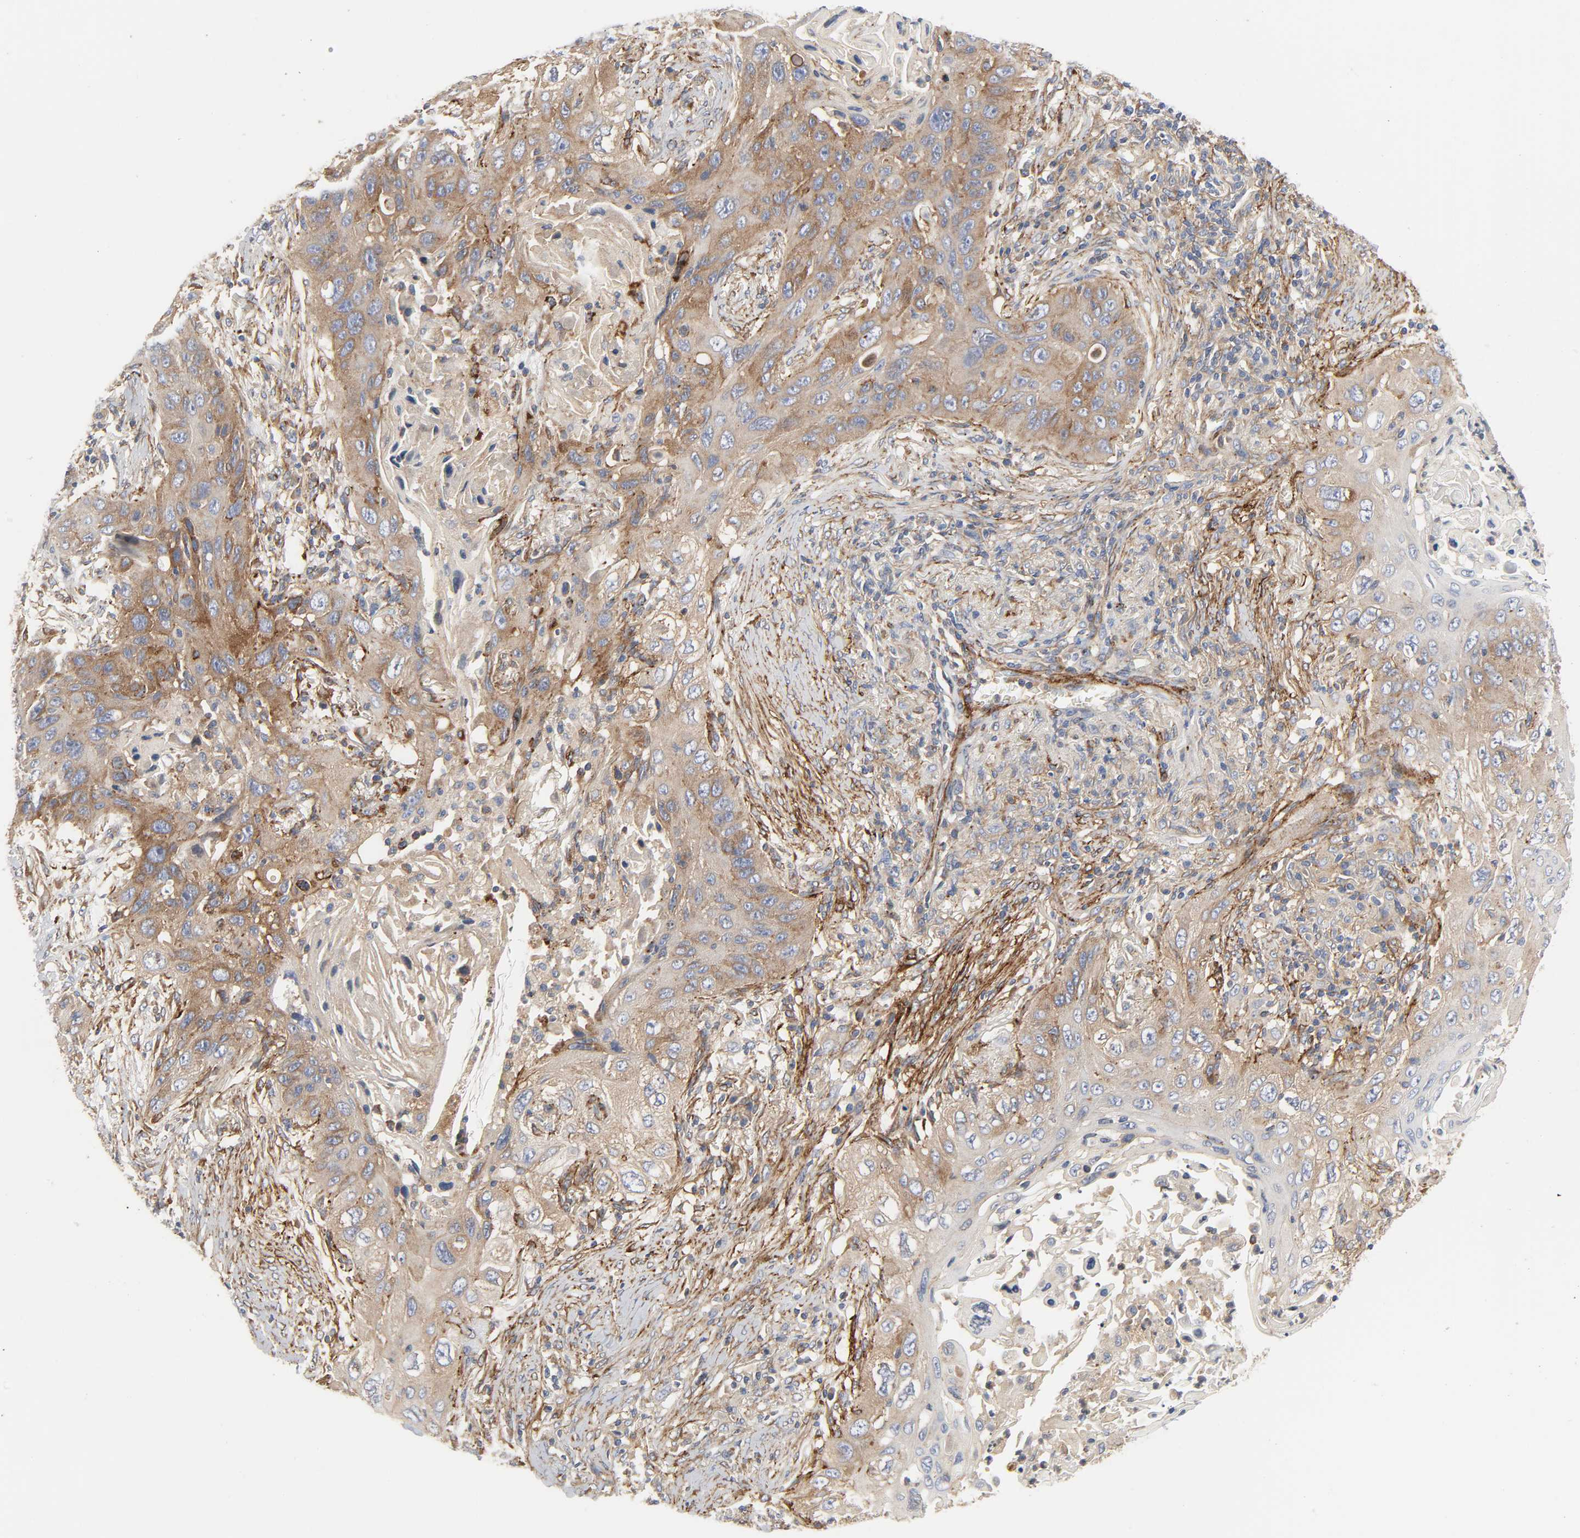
{"staining": {"intensity": "moderate", "quantity": ">75%", "location": "cytoplasmic/membranous"}, "tissue": "lung cancer", "cell_type": "Tumor cells", "image_type": "cancer", "snomed": [{"axis": "morphology", "description": "Squamous cell carcinoma, NOS"}, {"axis": "topography", "description": "Lung"}], "caption": "Human lung squamous cell carcinoma stained for a protein (brown) exhibits moderate cytoplasmic/membranous positive staining in approximately >75% of tumor cells.", "gene": "ARHGAP1", "patient": {"sex": "female", "age": 67}}